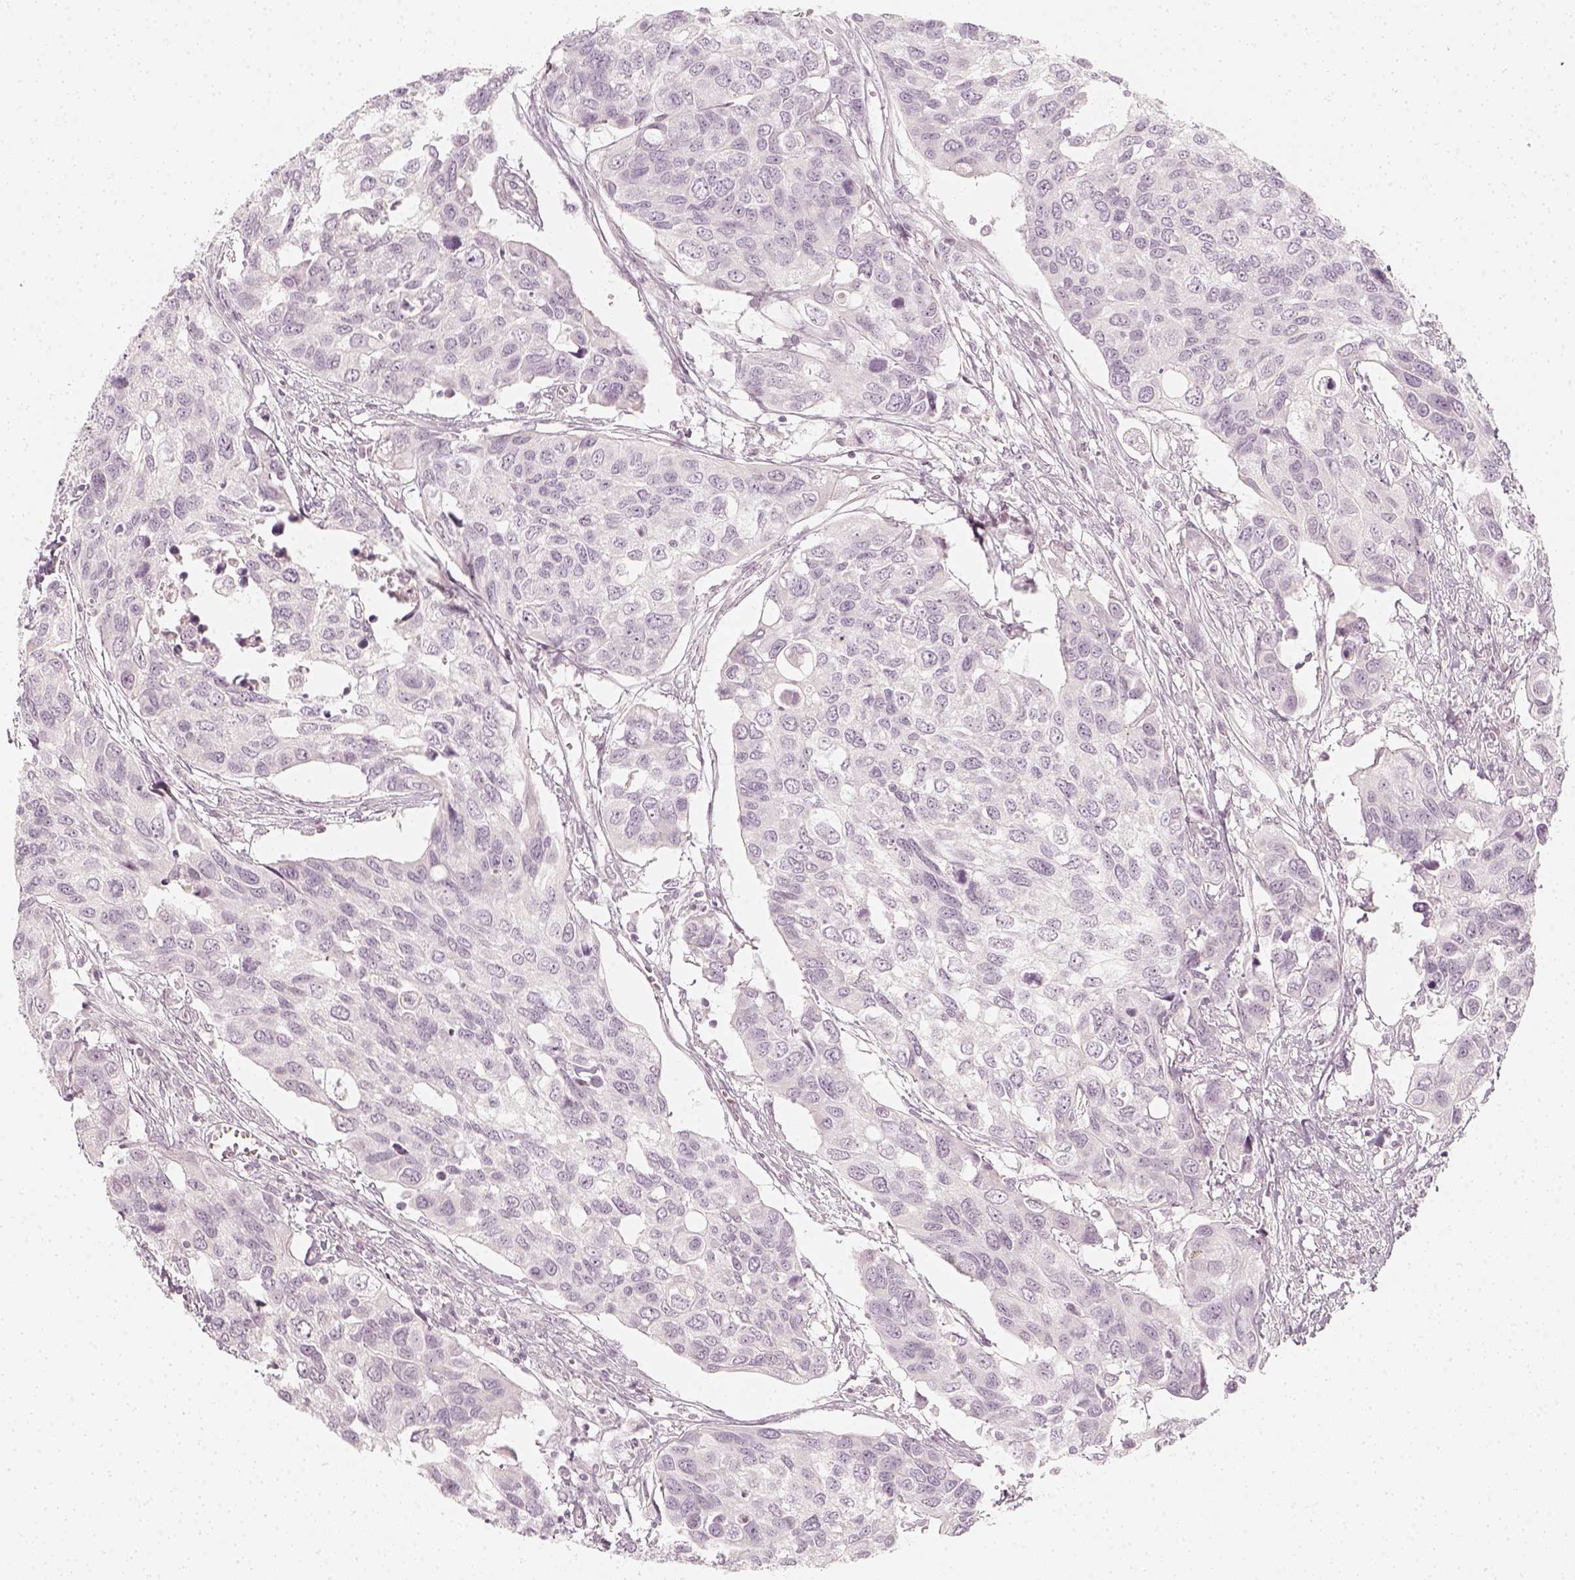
{"staining": {"intensity": "negative", "quantity": "none", "location": "none"}, "tissue": "urothelial cancer", "cell_type": "Tumor cells", "image_type": "cancer", "snomed": [{"axis": "morphology", "description": "Urothelial carcinoma, High grade"}, {"axis": "topography", "description": "Urinary bladder"}], "caption": "Immunohistochemical staining of urothelial cancer demonstrates no significant staining in tumor cells.", "gene": "KRTAP2-1", "patient": {"sex": "male", "age": 60}}